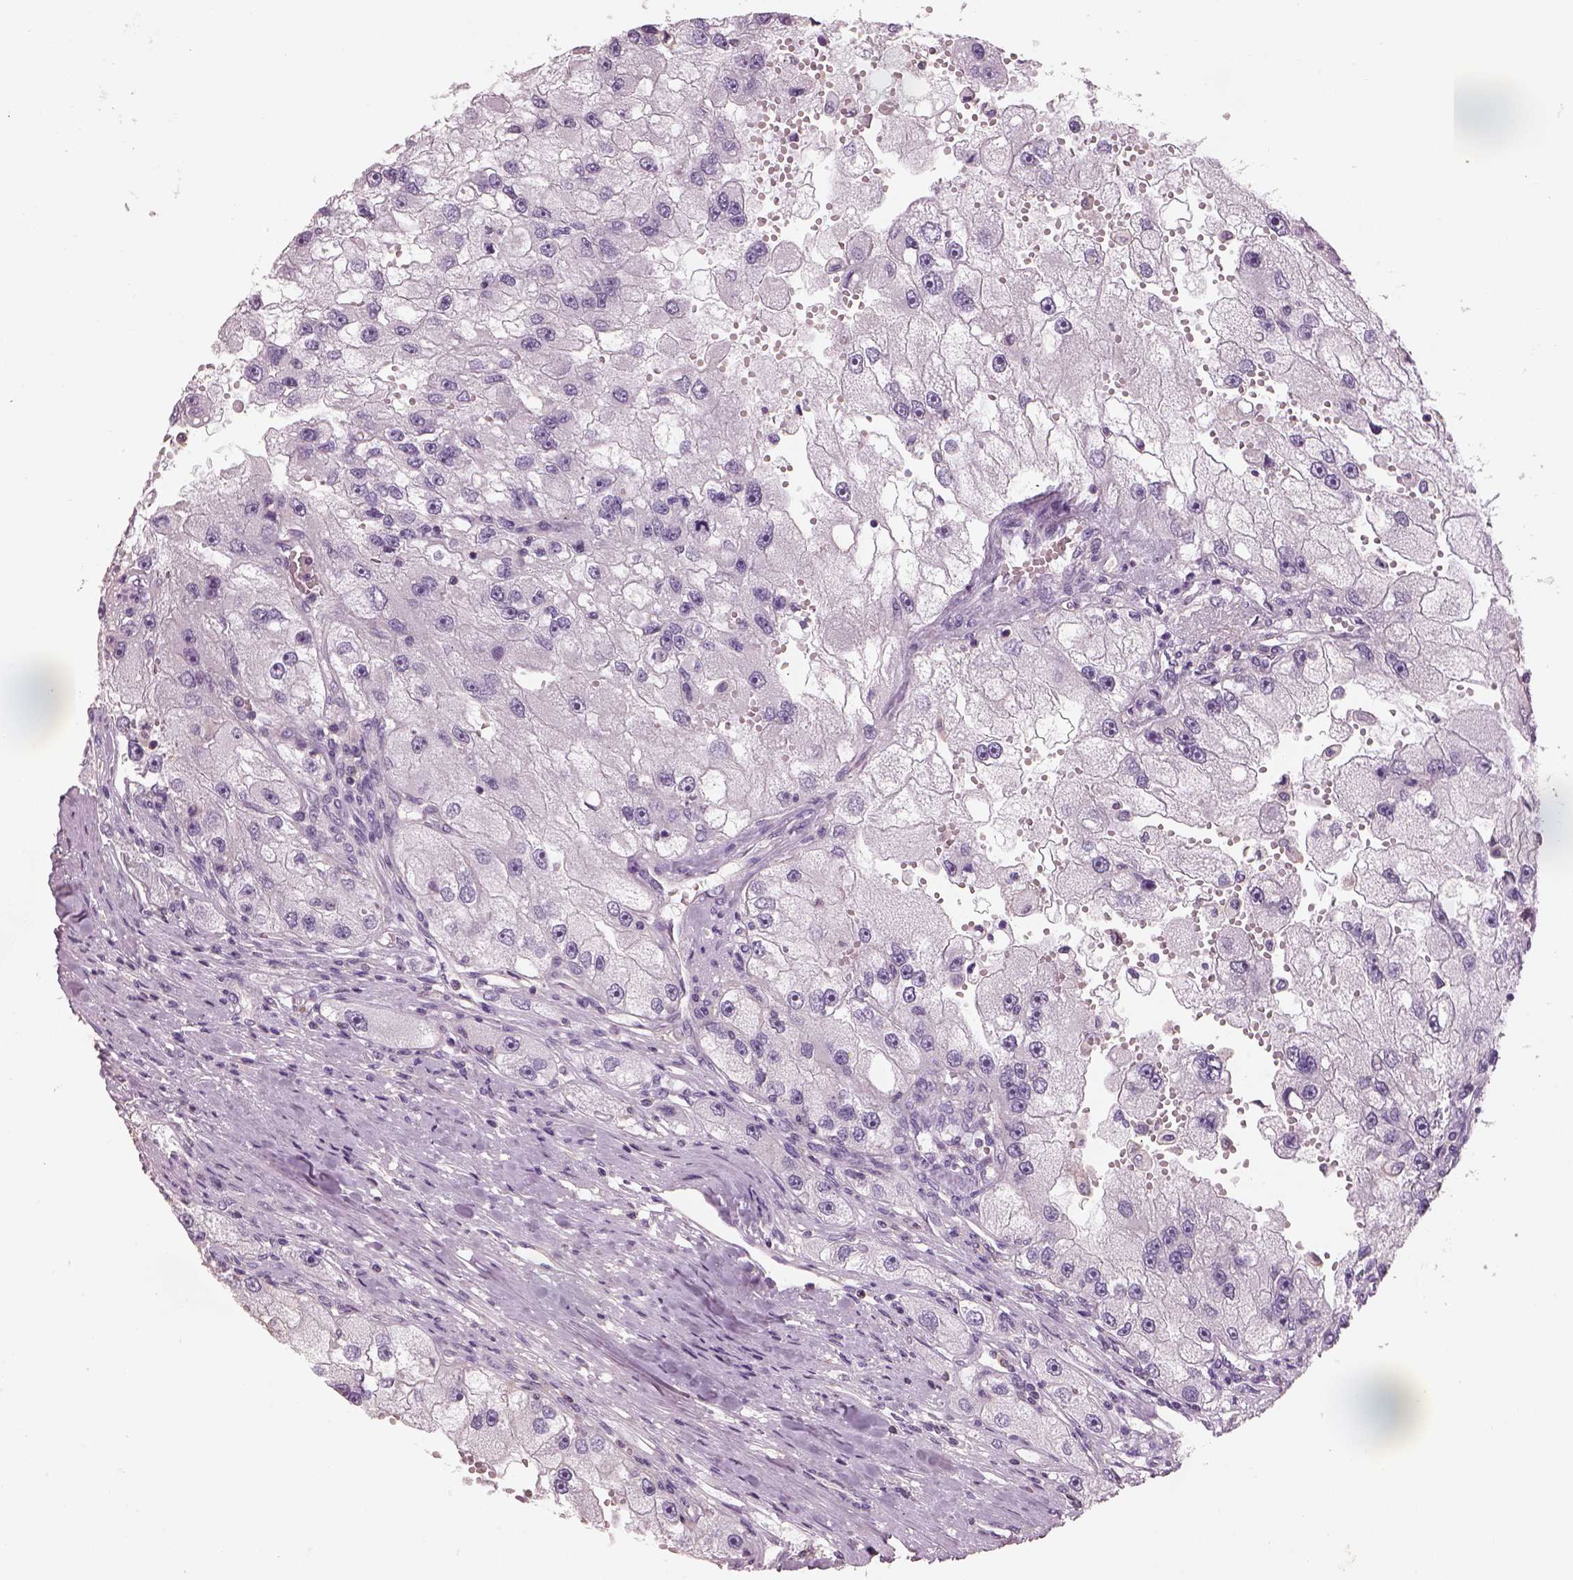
{"staining": {"intensity": "negative", "quantity": "none", "location": "none"}, "tissue": "renal cancer", "cell_type": "Tumor cells", "image_type": "cancer", "snomed": [{"axis": "morphology", "description": "Adenocarcinoma, NOS"}, {"axis": "topography", "description": "Kidney"}], "caption": "Immunohistochemistry (IHC) micrograph of human renal cancer (adenocarcinoma) stained for a protein (brown), which displays no expression in tumor cells.", "gene": "OTUD6A", "patient": {"sex": "male", "age": 63}}